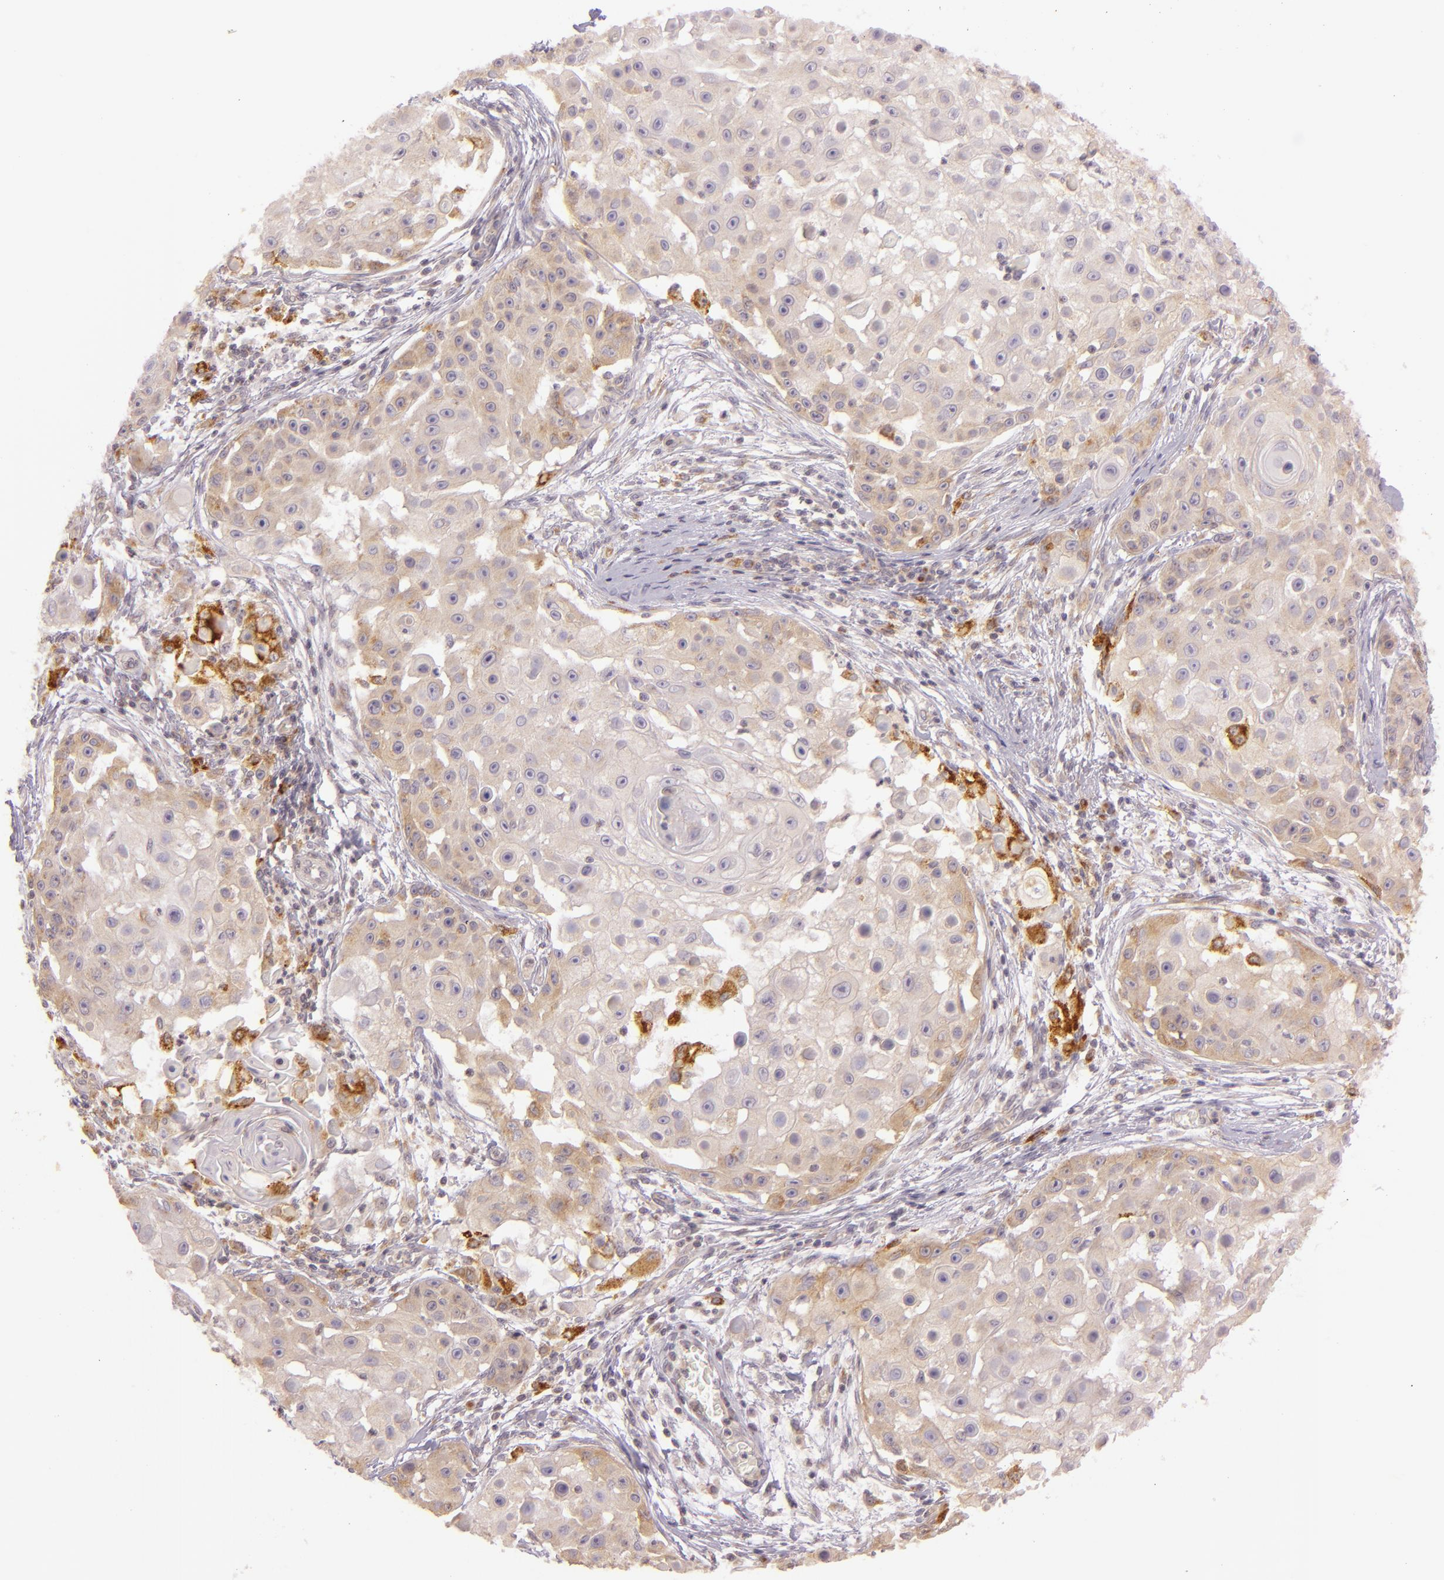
{"staining": {"intensity": "moderate", "quantity": "25%-75%", "location": "cytoplasmic/membranous"}, "tissue": "skin cancer", "cell_type": "Tumor cells", "image_type": "cancer", "snomed": [{"axis": "morphology", "description": "Squamous cell carcinoma, NOS"}, {"axis": "topography", "description": "Skin"}], "caption": "This is a histology image of IHC staining of skin squamous cell carcinoma, which shows moderate positivity in the cytoplasmic/membranous of tumor cells.", "gene": "LGMN", "patient": {"sex": "female", "age": 57}}